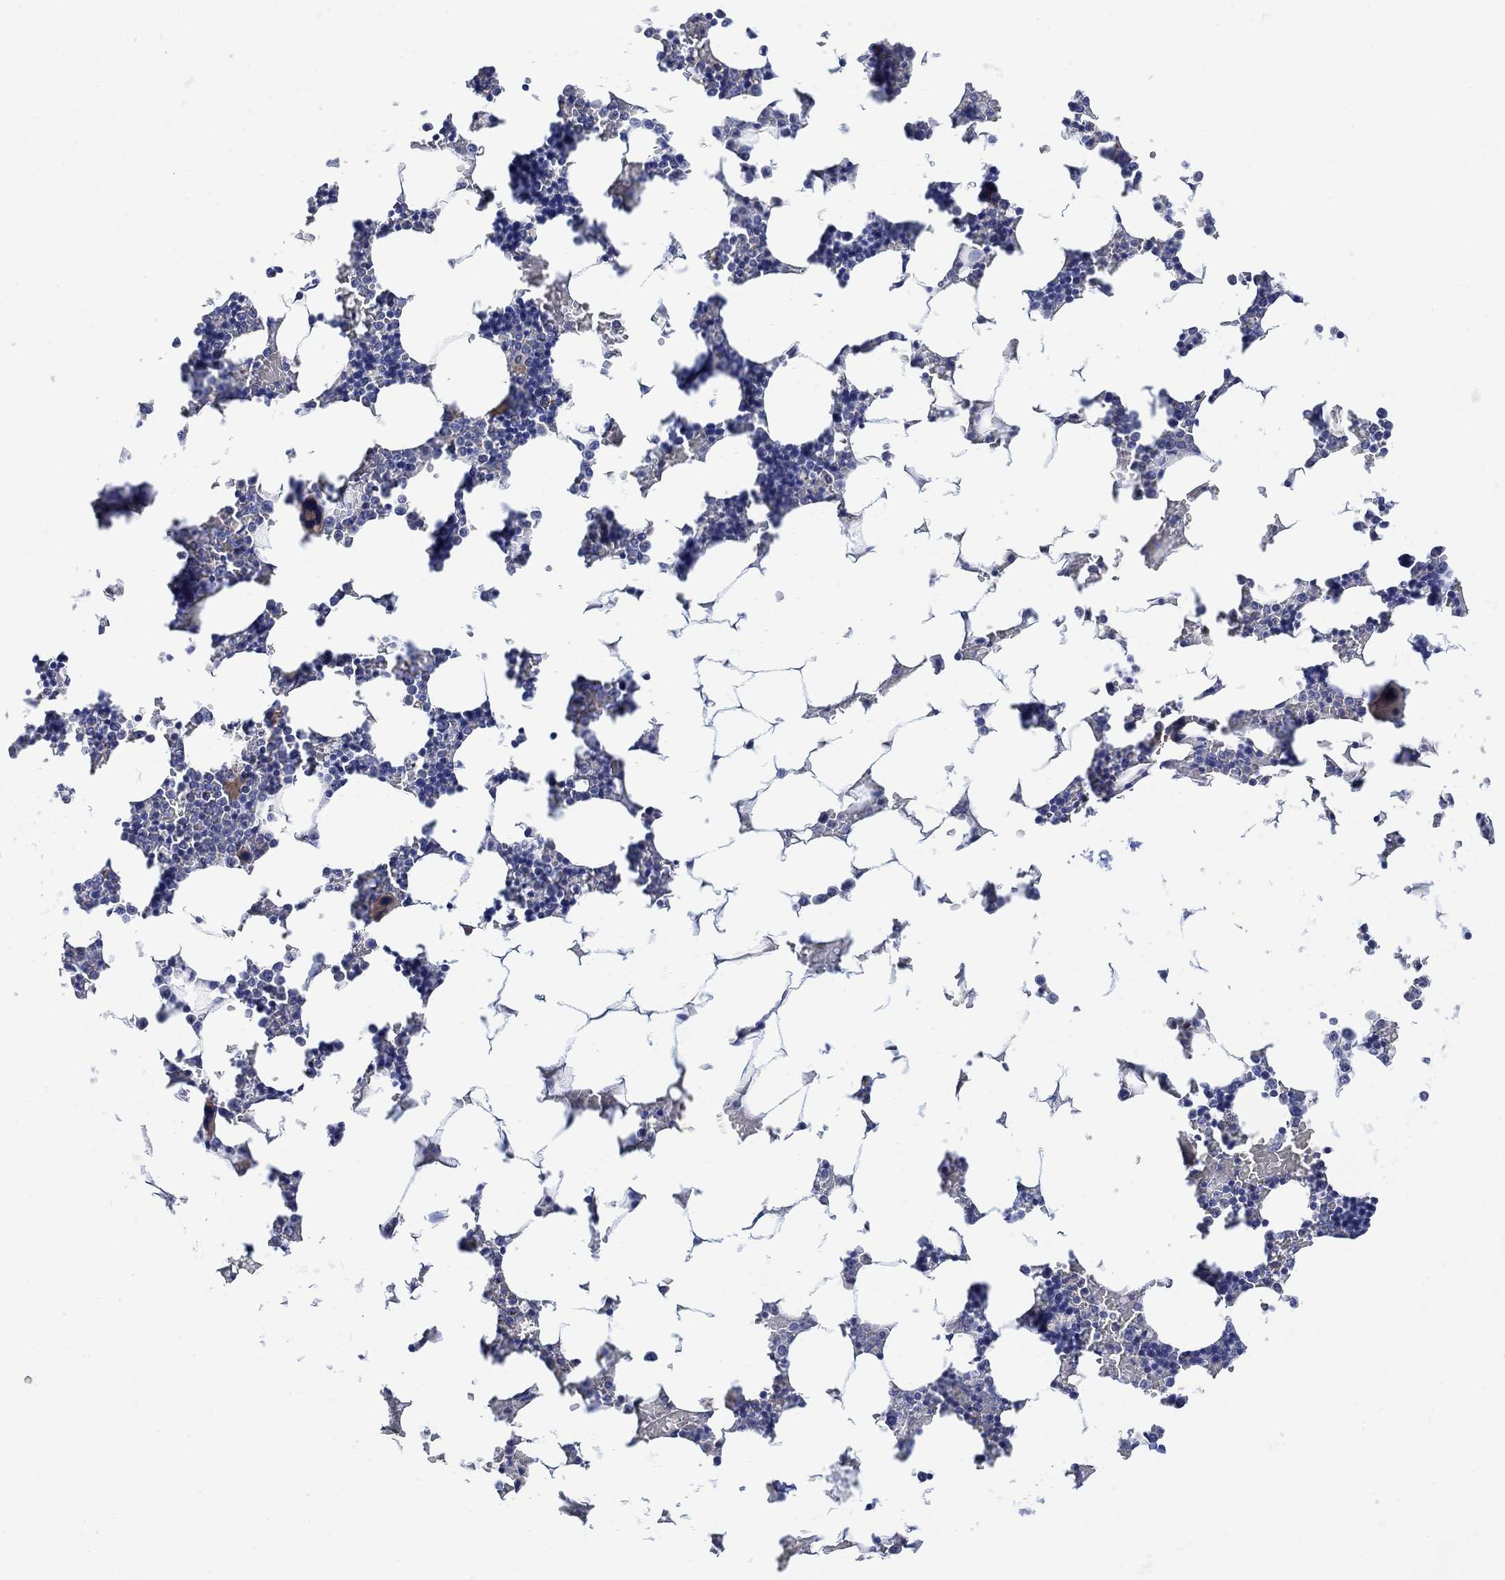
{"staining": {"intensity": "weak", "quantity": "<25%", "location": "cytoplasmic/membranous"}, "tissue": "bone marrow", "cell_type": "Hematopoietic cells", "image_type": "normal", "snomed": [{"axis": "morphology", "description": "Normal tissue, NOS"}, {"axis": "topography", "description": "Bone marrow"}], "caption": "IHC photomicrograph of normal human bone marrow stained for a protein (brown), which reveals no positivity in hematopoietic cells. (Brightfield microscopy of DAB (3,3'-diaminobenzidine) immunohistochemistry (IHC) at high magnification).", "gene": "FBP2", "patient": {"sex": "male", "age": 51}}